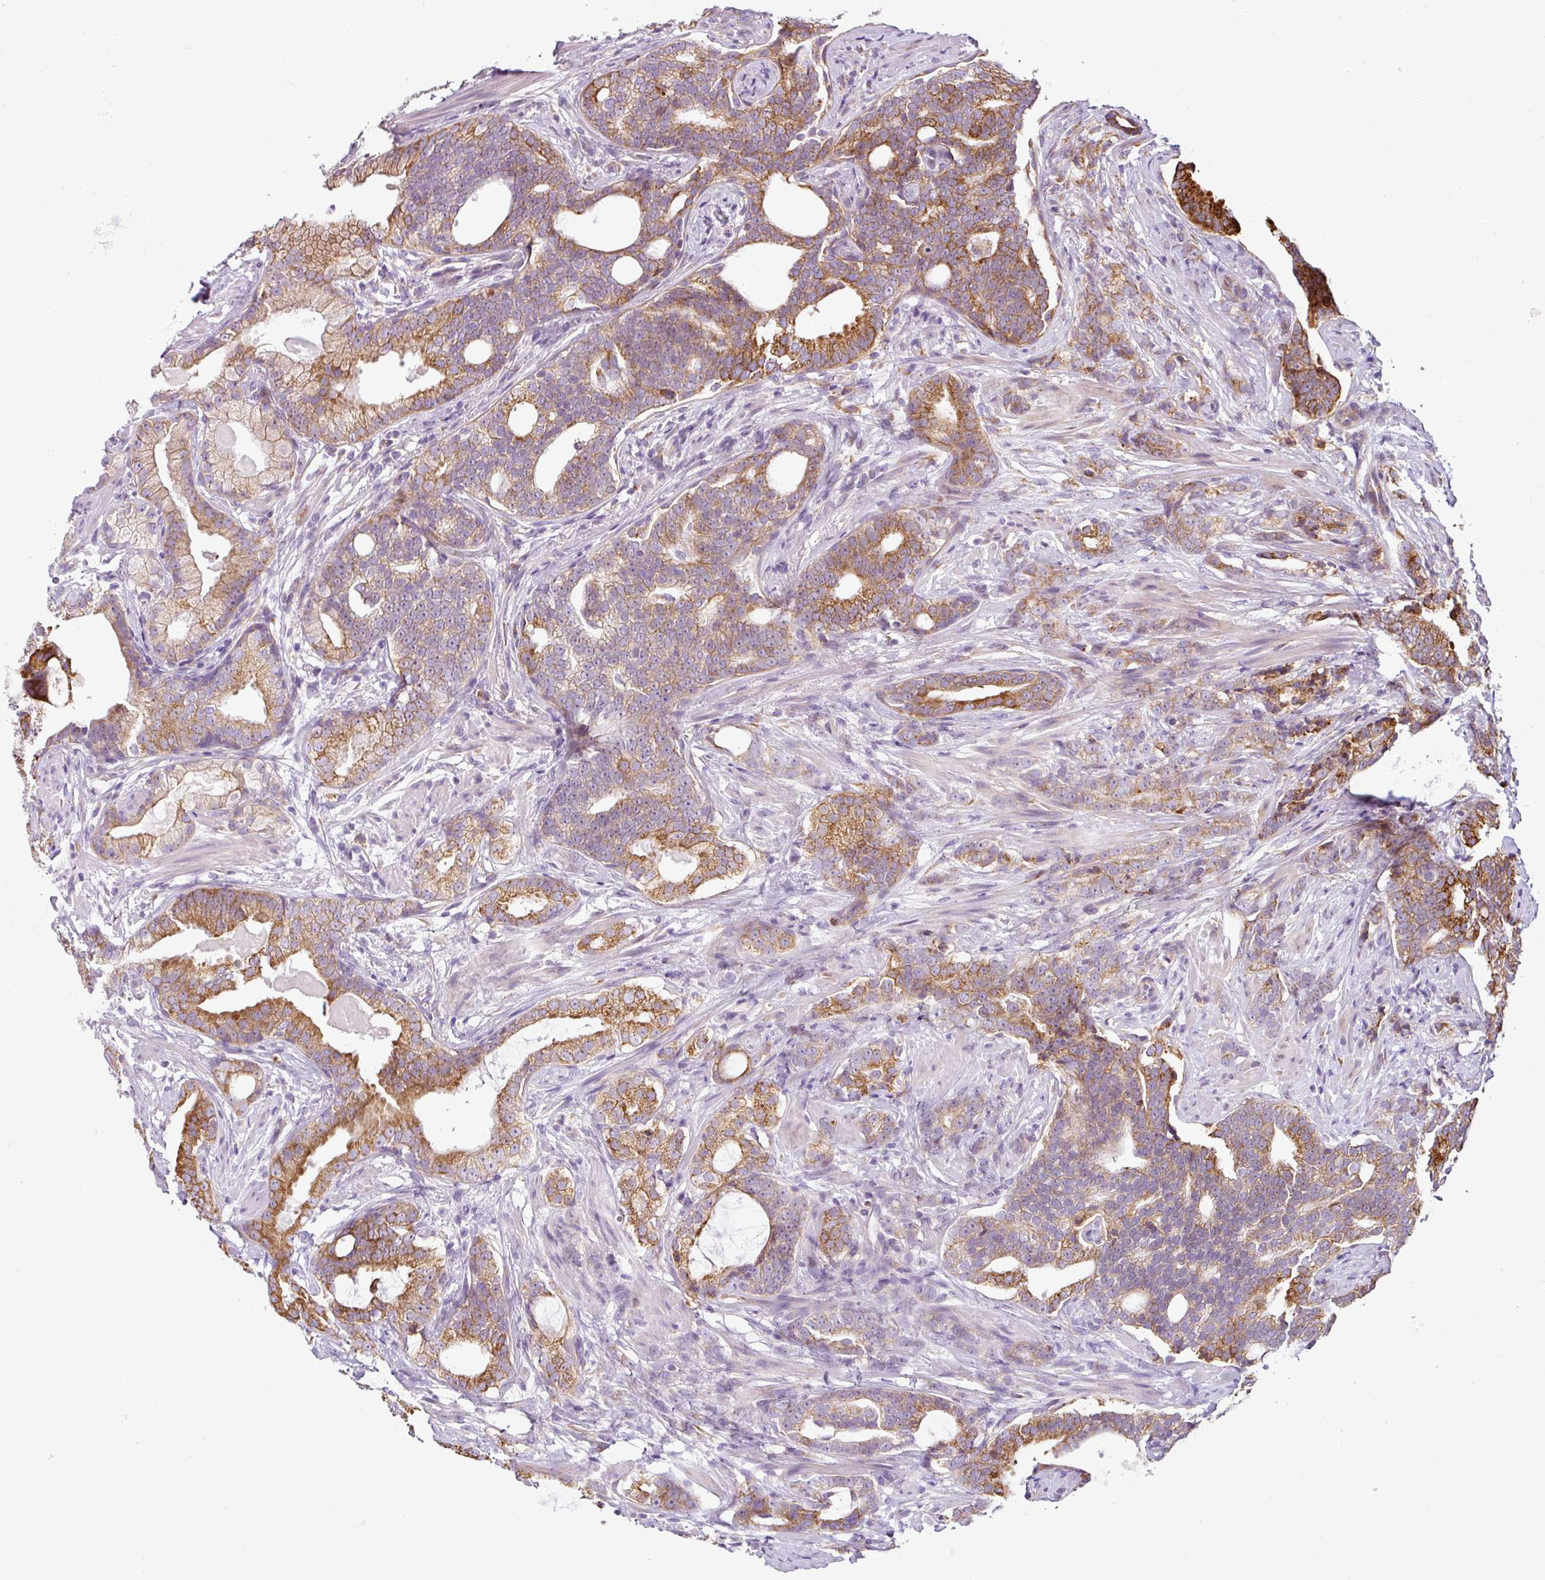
{"staining": {"intensity": "moderate", "quantity": ">75%", "location": "cytoplasmic/membranous"}, "tissue": "prostate cancer", "cell_type": "Tumor cells", "image_type": "cancer", "snomed": [{"axis": "morphology", "description": "Adenocarcinoma, High grade"}, {"axis": "topography", "description": "Prostate"}], "caption": "Approximately >75% of tumor cells in human prostate cancer demonstrate moderate cytoplasmic/membranous protein positivity as visualized by brown immunohistochemical staining.", "gene": "ANKRD18A", "patient": {"sex": "male", "age": 64}}